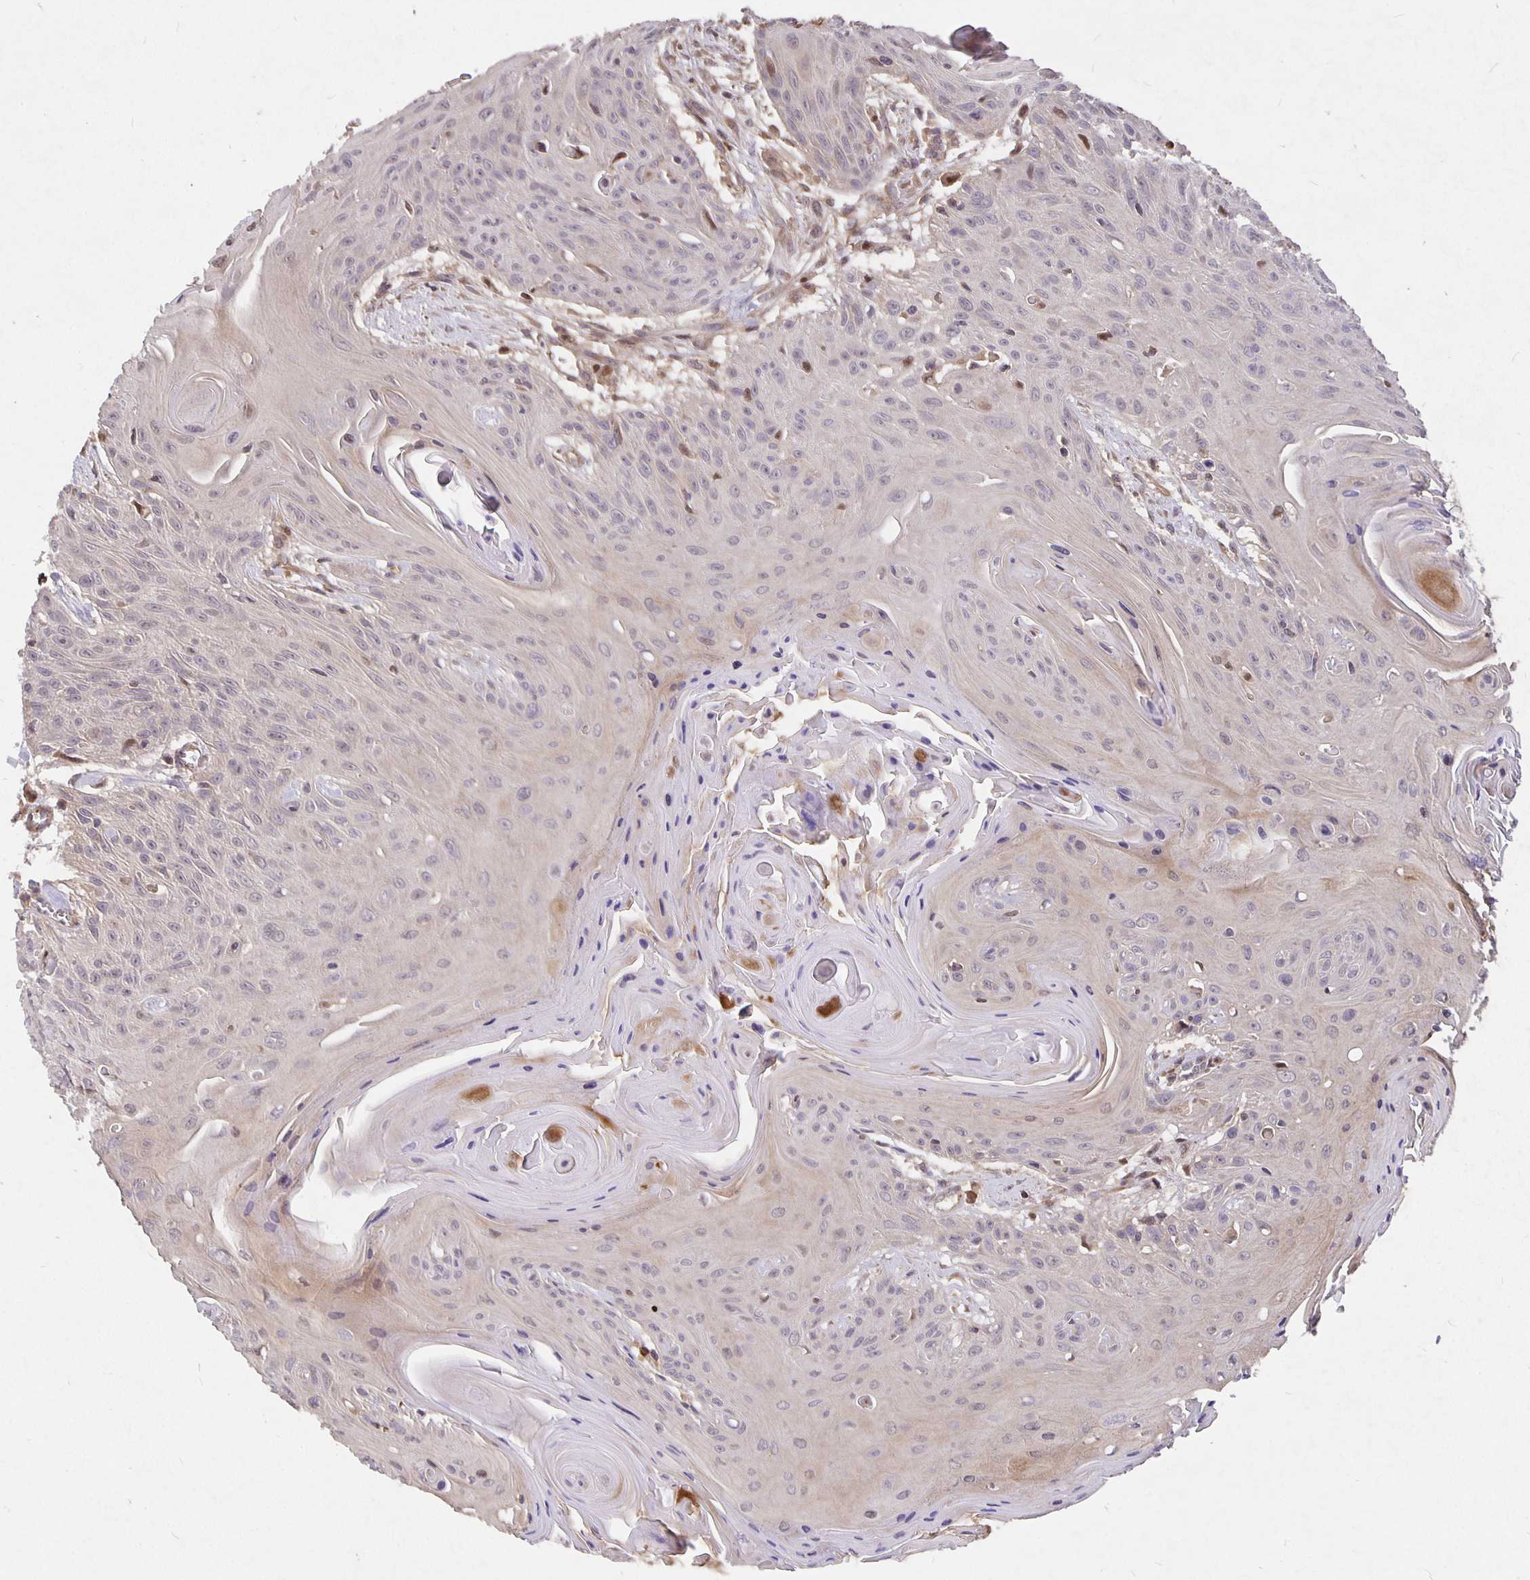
{"staining": {"intensity": "negative", "quantity": "none", "location": "none"}, "tissue": "head and neck cancer", "cell_type": "Tumor cells", "image_type": "cancer", "snomed": [{"axis": "morphology", "description": "Squamous cell carcinoma, NOS"}, {"axis": "topography", "description": "Lymph node"}, {"axis": "topography", "description": "Salivary gland"}, {"axis": "topography", "description": "Head-Neck"}], "caption": "Immunohistochemical staining of head and neck squamous cell carcinoma shows no significant expression in tumor cells.", "gene": "NOG", "patient": {"sex": "female", "age": 74}}